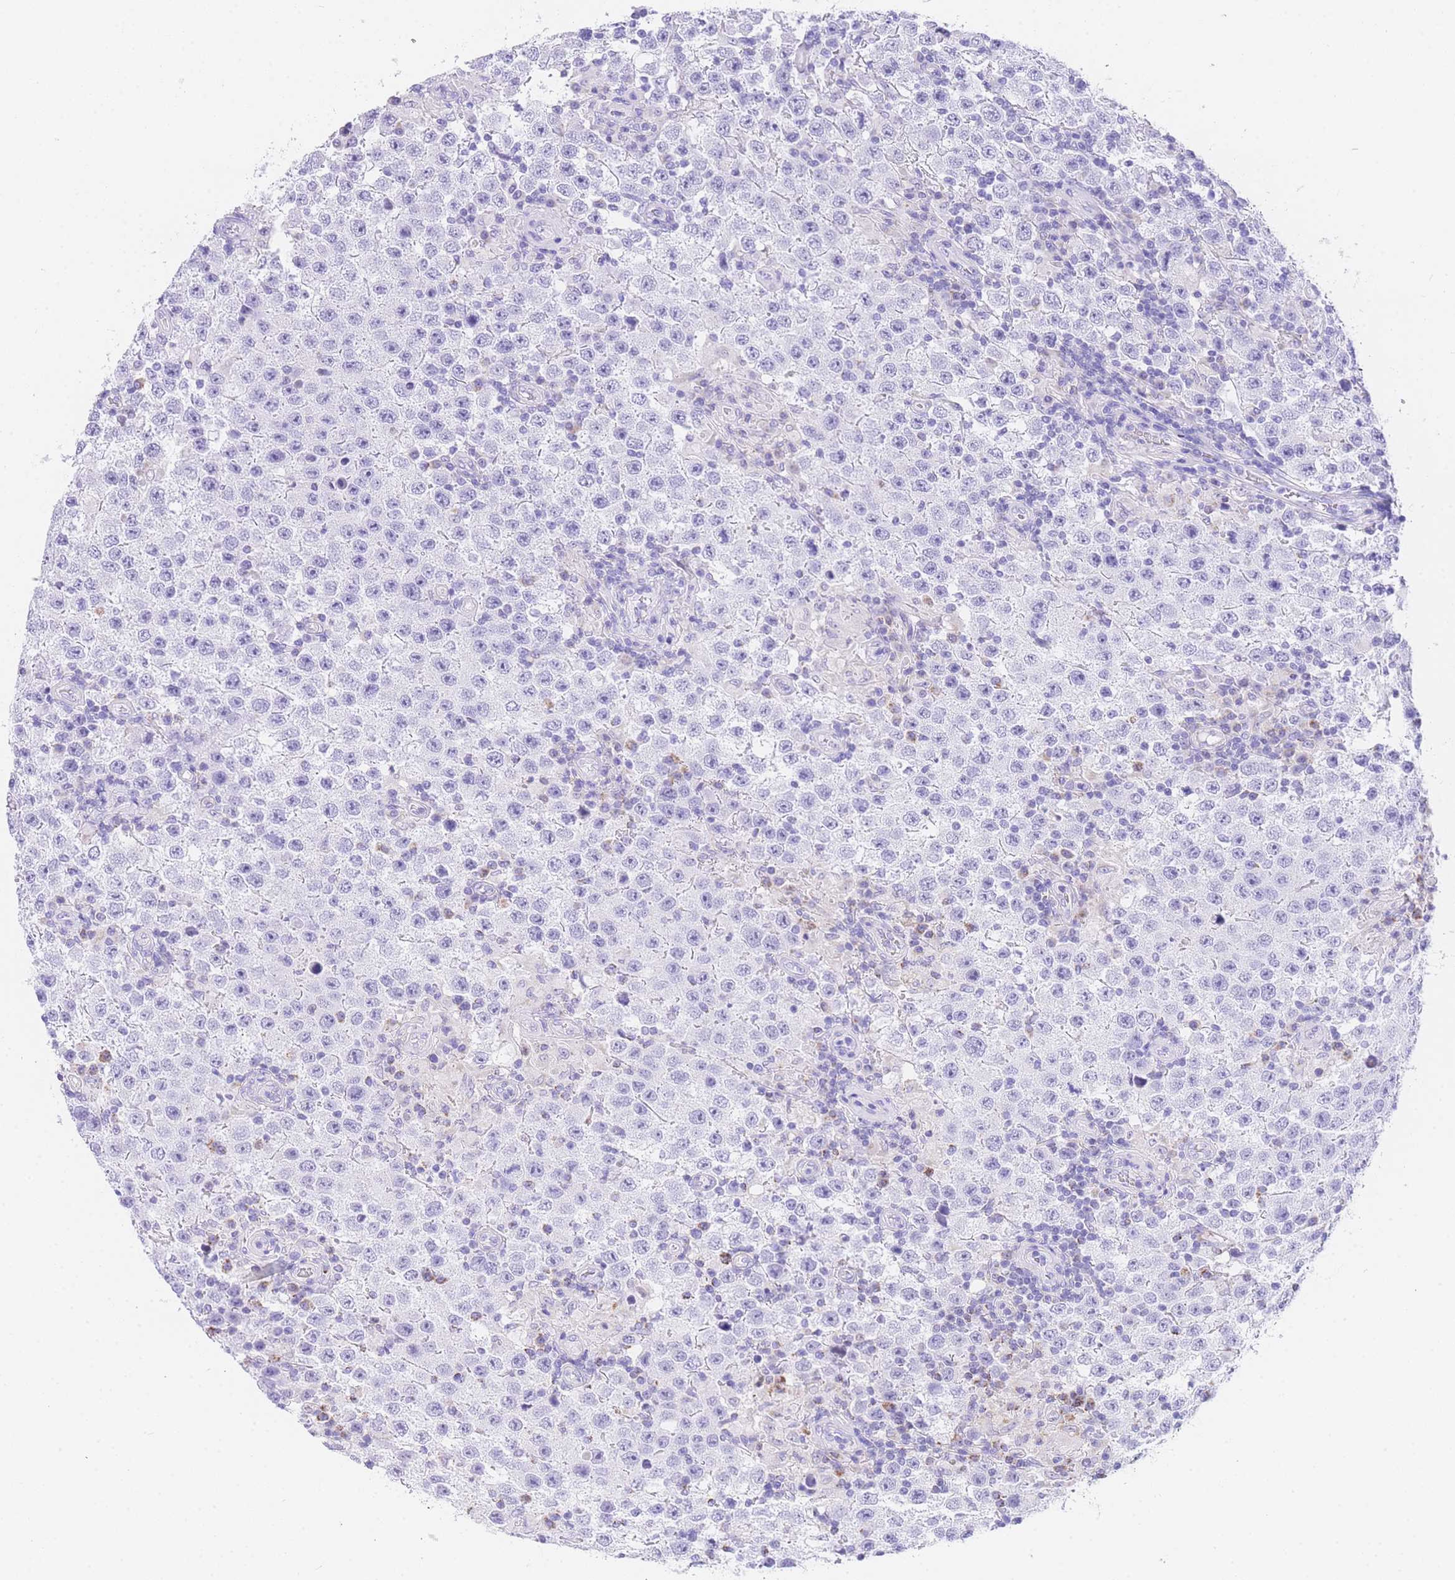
{"staining": {"intensity": "negative", "quantity": "none", "location": "none"}, "tissue": "testis cancer", "cell_type": "Tumor cells", "image_type": "cancer", "snomed": [{"axis": "morphology", "description": "Normal tissue, NOS"}, {"axis": "morphology", "description": "Urothelial carcinoma, High grade"}, {"axis": "morphology", "description": "Seminoma, NOS"}, {"axis": "morphology", "description": "Carcinoma, Embryonal, NOS"}, {"axis": "topography", "description": "Urinary bladder"}, {"axis": "topography", "description": "Testis"}], "caption": "There is no significant positivity in tumor cells of testis seminoma.", "gene": "NKD2", "patient": {"sex": "male", "age": 41}}